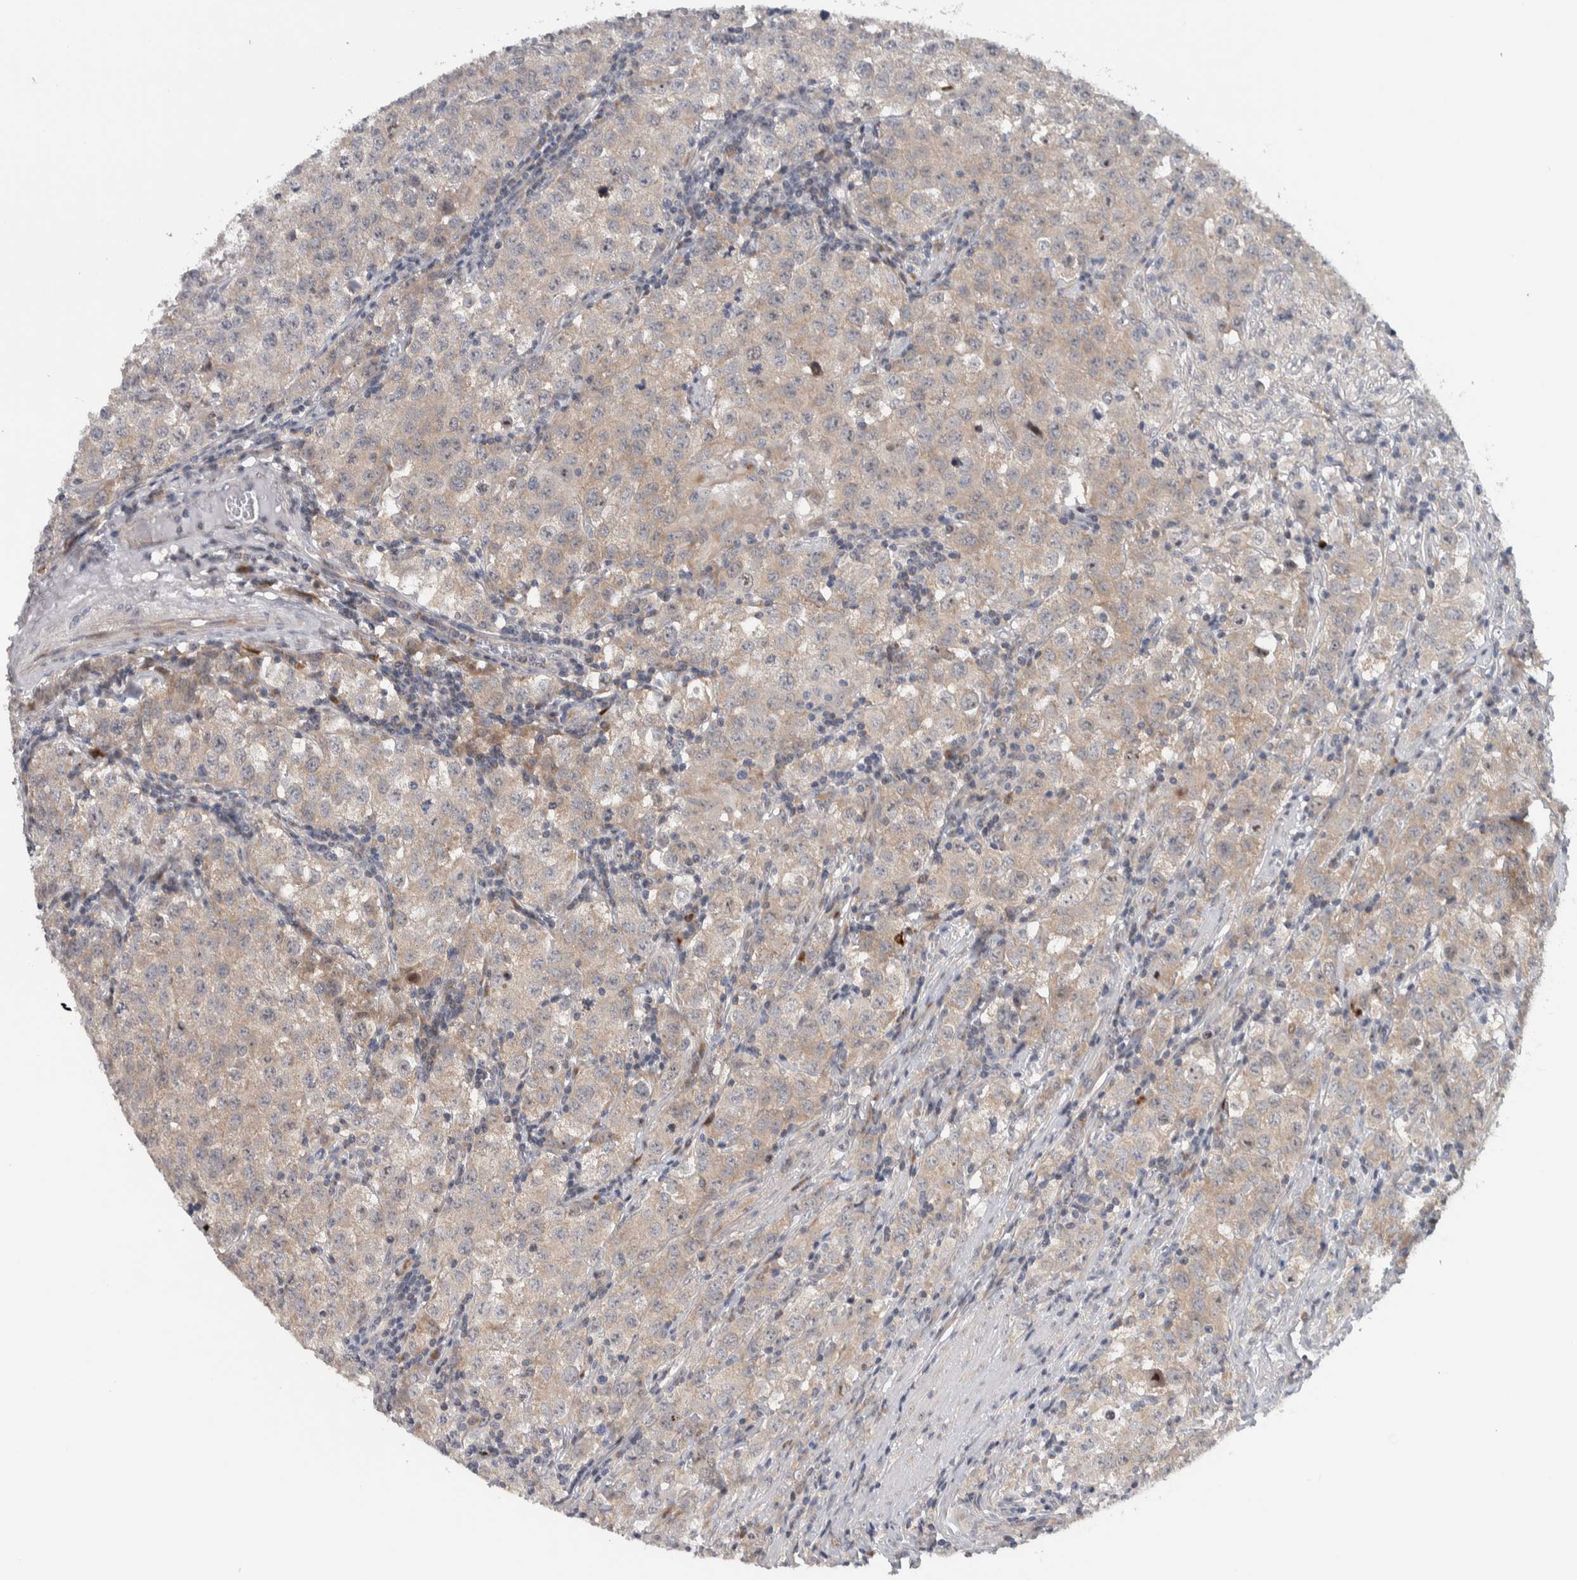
{"staining": {"intensity": "weak", "quantity": "<25%", "location": "cytoplasmic/membranous"}, "tissue": "testis cancer", "cell_type": "Tumor cells", "image_type": "cancer", "snomed": [{"axis": "morphology", "description": "Seminoma, NOS"}, {"axis": "morphology", "description": "Carcinoma, Embryonal, NOS"}, {"axis": "topography", "description": "Testis"}], "caption": "Immunohistochemistry (IHC) of seminoma (testis) shows no expression in tumor cells.", "gene": "PRRG4", "patient": {"sex": "male", "age": 43}}